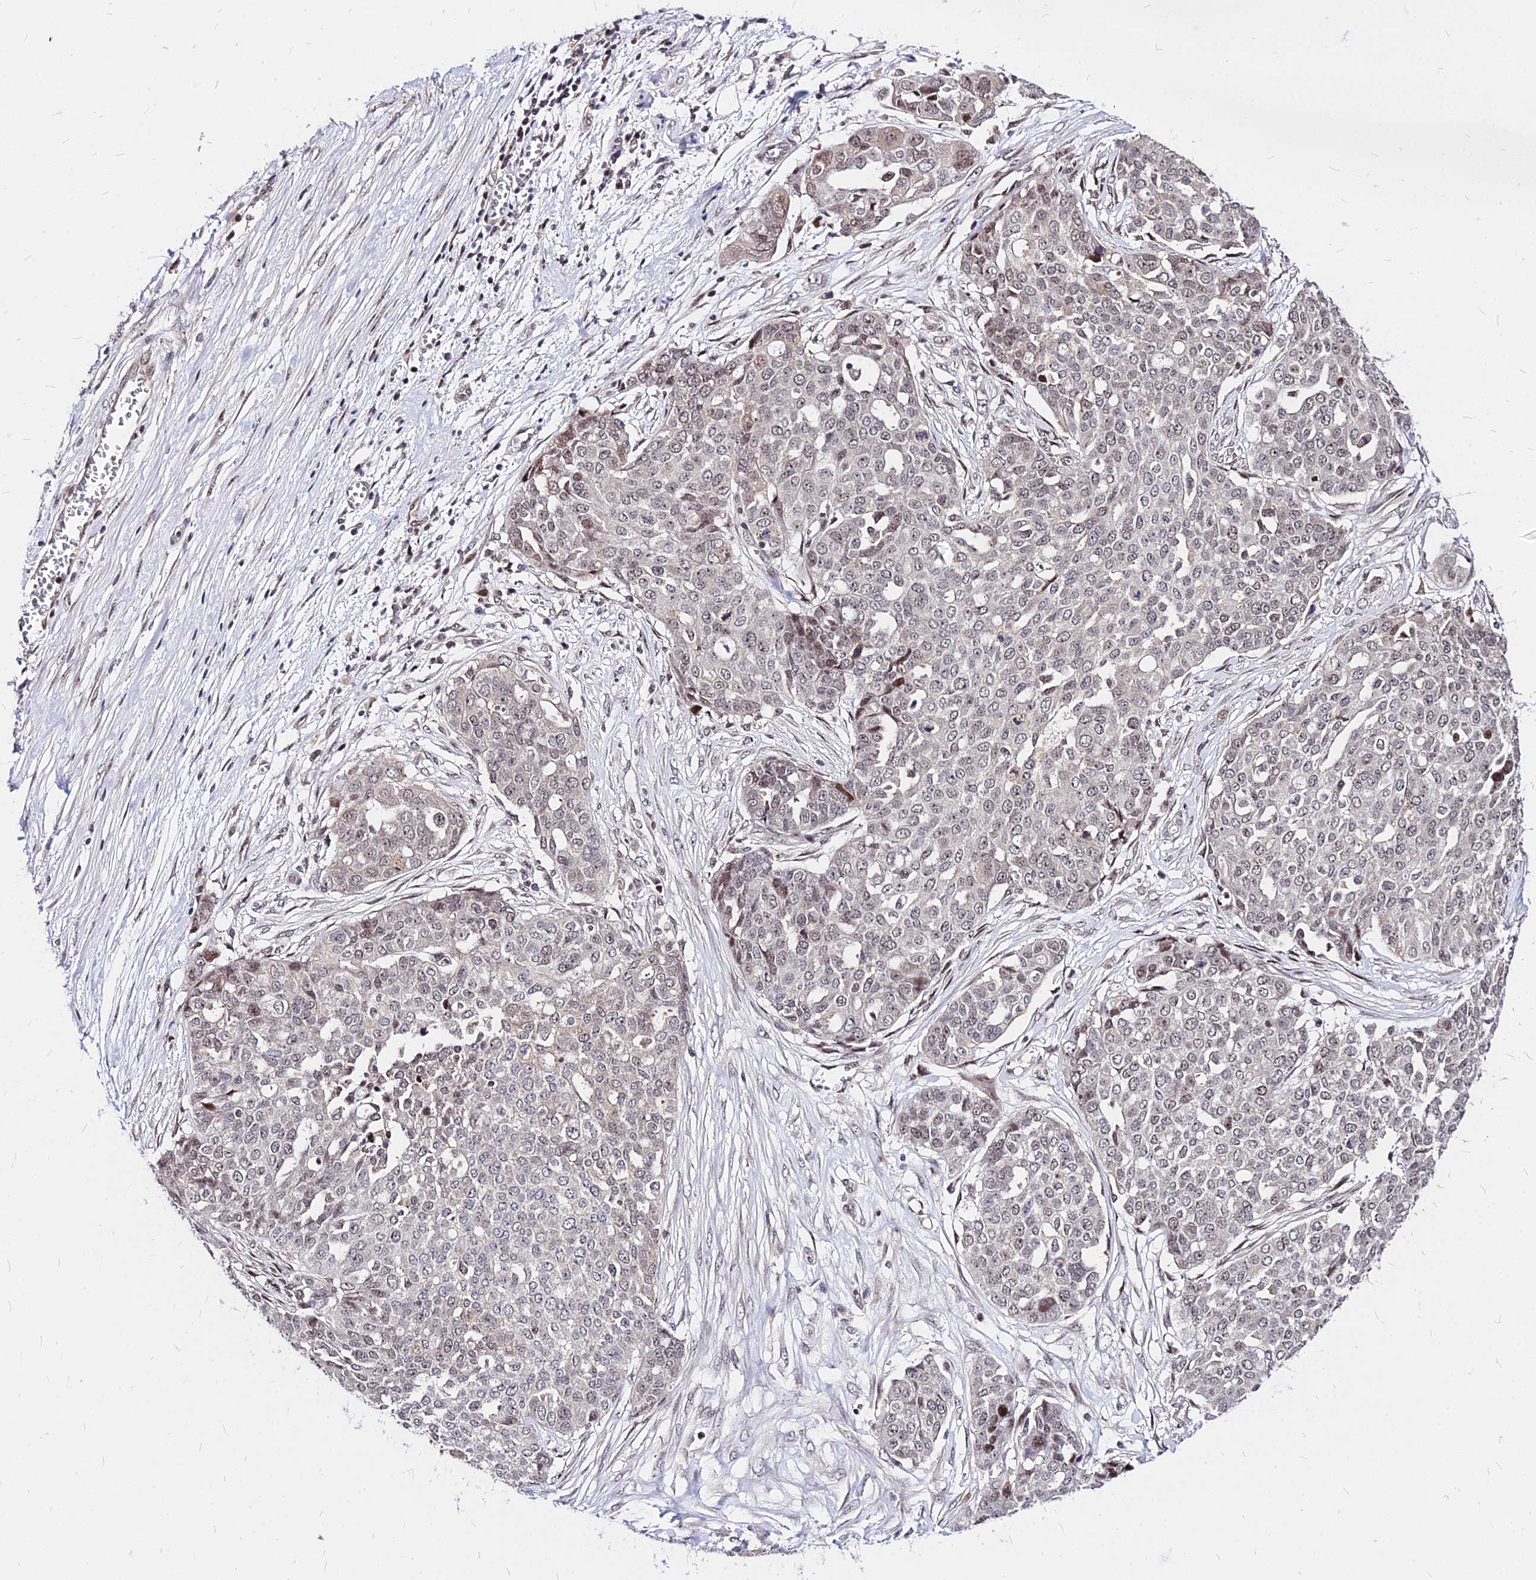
{"staining": {"intensity": "weak", "quantity": "<25%", "location": "nuclear"}, "tissue": "ovarian cancer", "cell_type": "Tumor cells", "image_type": "cancer", "snomed": [{"axis": "morphology", "description": "Cystadenocarcinoma, serous, NOS"}, {"axis": "topography", "description": "Soft tissue"}, {"axis": "topography", "description": "Ovary"}], "caption": "The micrograph shows no significant expression in tumor cells of serous cystadenocarcinoma (ovarian).", "gene": "DDX55", "patient": {"sex": "female", "age": 57}}